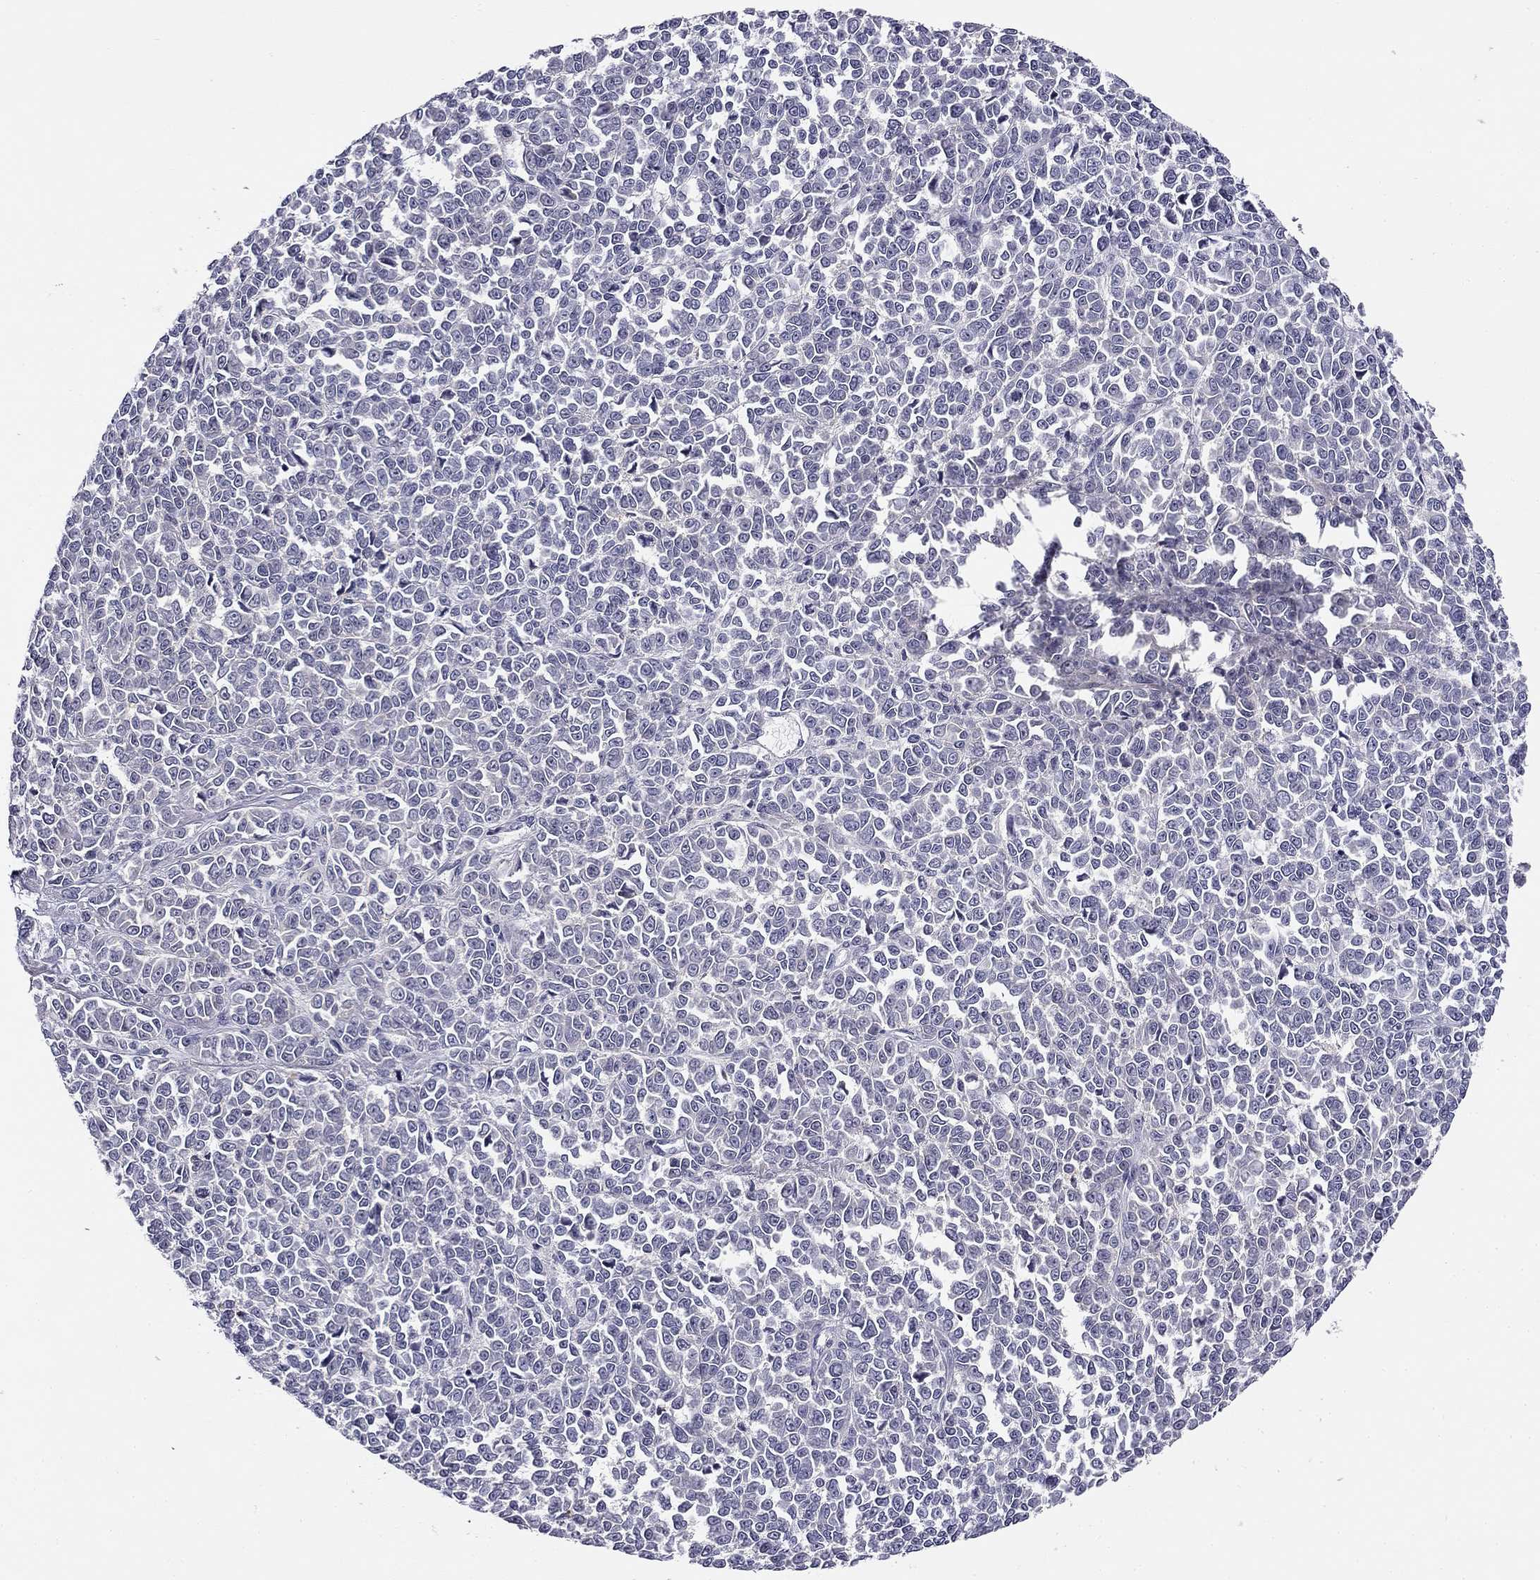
{"staining": {"intensity": "negative", "quantity": "none", "location": "none"}, "tissue": "melanoma", "cell_type": "Tumor cells", "image_type": "cancer", "snomed": [{"axis": "morphology", "description": "Malignant melanoma, NOS"}, {"axis": "topography", "description": "Skin"}], "caption": "Immunohistochemistry photomicrograph of neoplastic tissue: melanoma stained with DAB (3,3'-diaminobenzidine) shows no significant protein positivity in tumor cells.", "gene": "CNR1", "patient": {"sex": "female", "age": 95}}